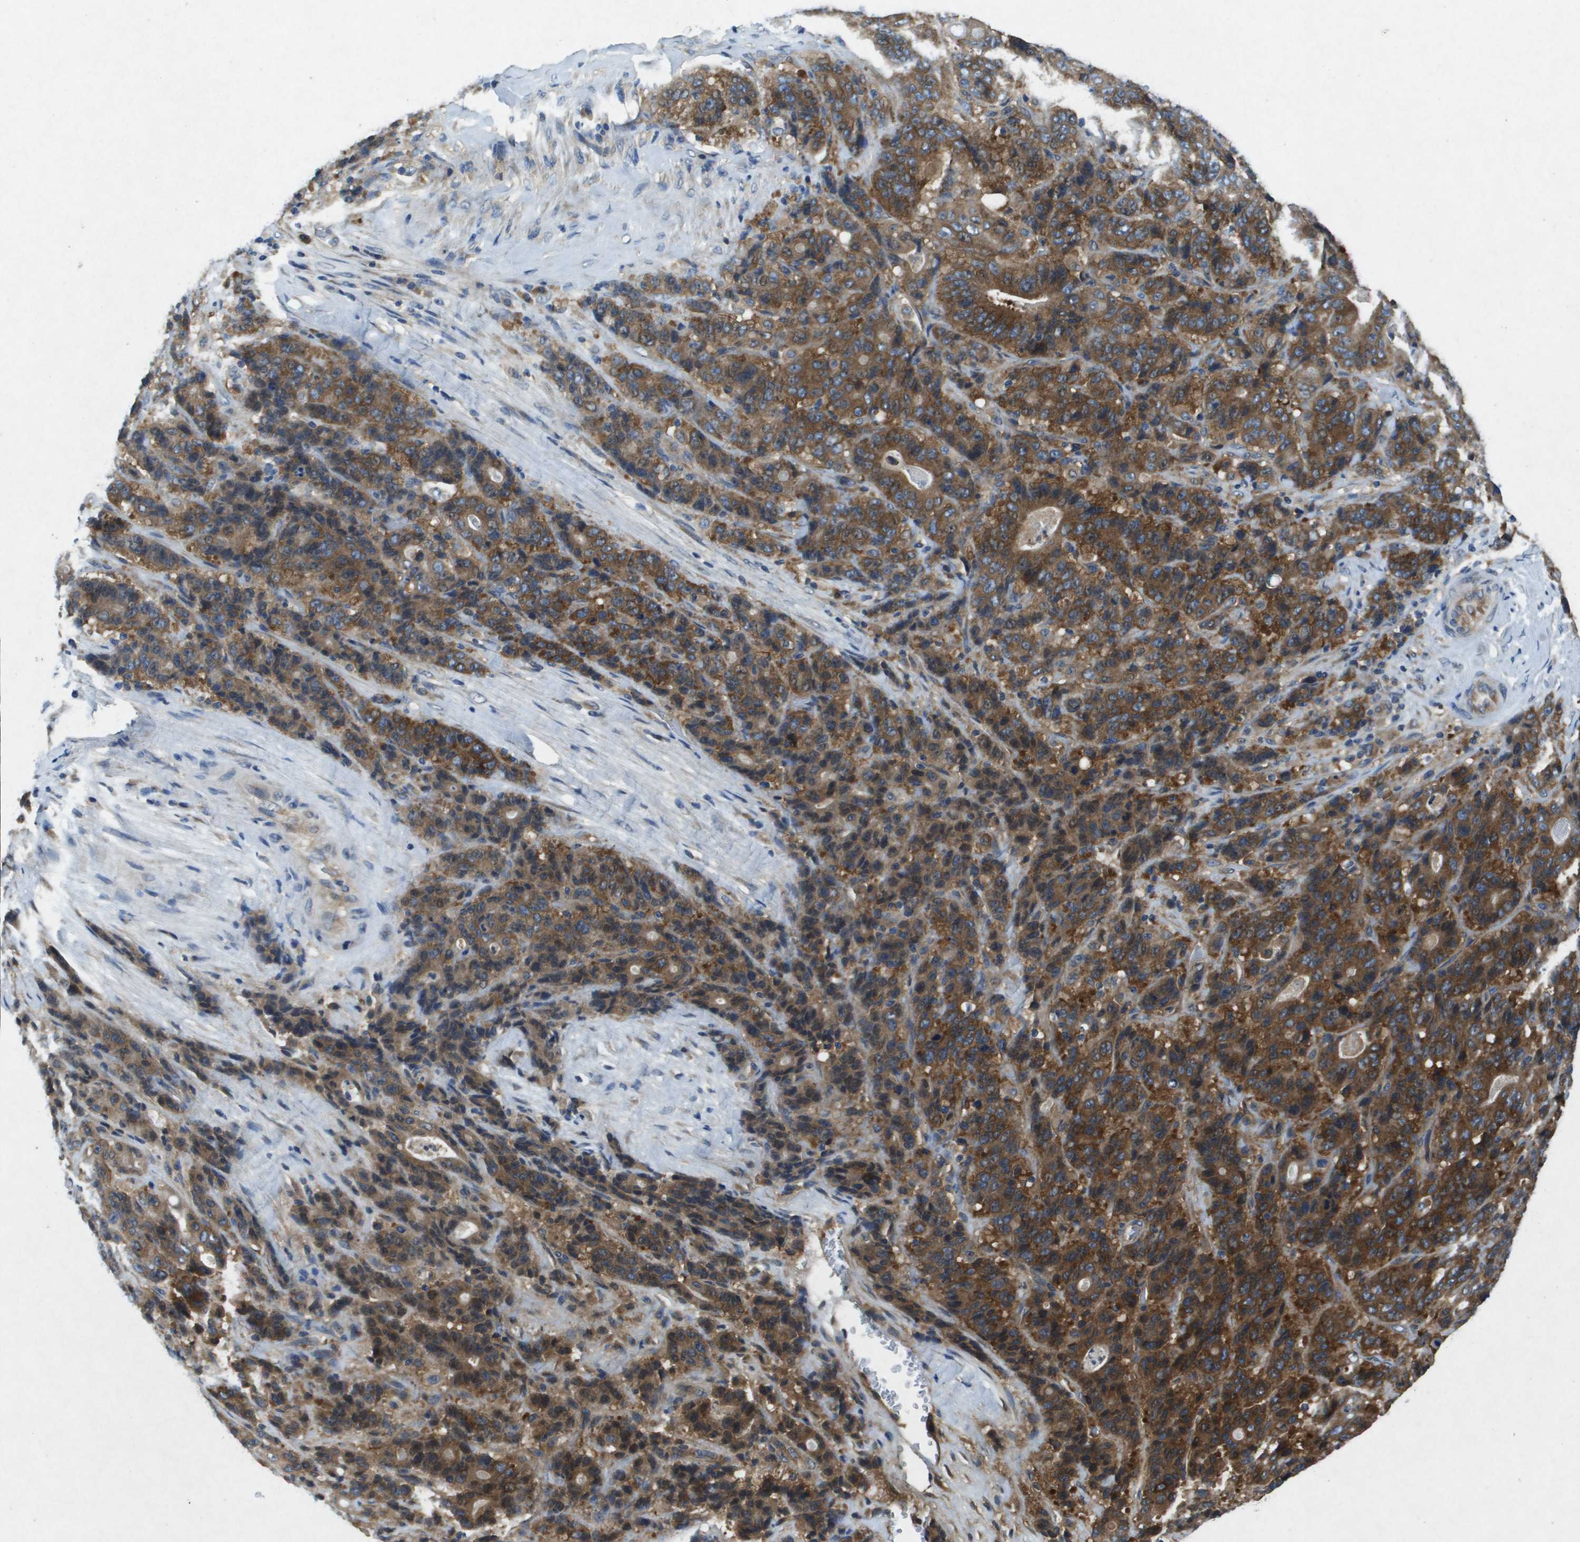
{"staining": {"intensity": "moderate", "quantity": ">75%", "location": "cytoplasmic/membranous"}, "tissue": "stomach cancer", "cell_type": "Tumor cells", "image_type": "cancer", "snomed": [{"axis": "morphology", "description": "Adenocarcinoma, NOS"}, {"axis": "topography", "description": "Stomach"}], "caption": "Tumor cells reveal medium levels of moderate cytoplasmic/membranous positivity in approximately >75% of cells in adenocarcinoma (stomach).", "gene": "PTPRT", "patient": {"sex": "female", "age": 73}}